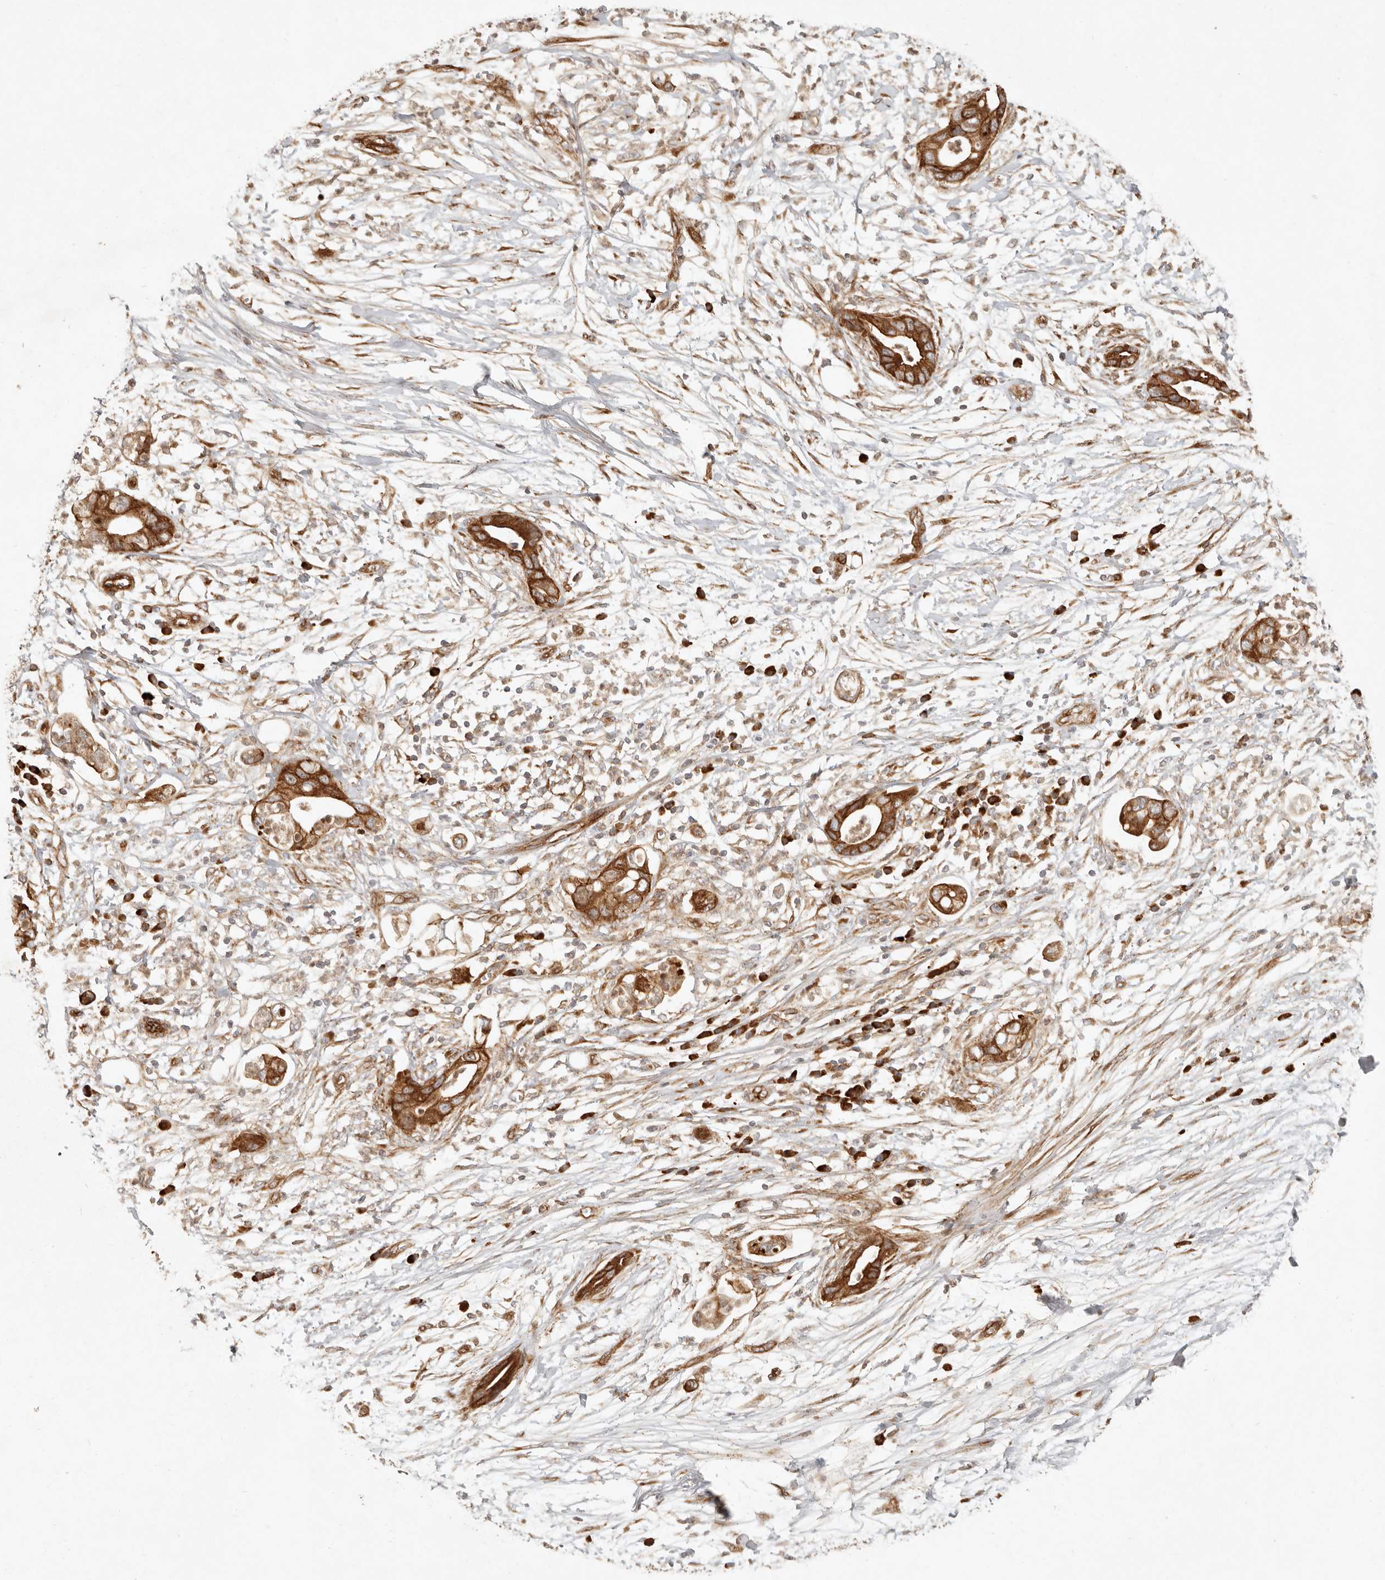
{"staining": {"intensity": "strong", "quantity": ">75%", "location": "cytoplasmic/membranous"}, "tissue": "pancreatic cancer", "cell_type": "Tumor cells", "image_type": "cancer", "snomed": [{"axis": "morphology", "description": "Adenocarcinoma, NOS"}, {"axis": "topography", "description": "Pancreas"}], "caption": "Brown immunohistochemical staining in pancreatic cancer exhibits strong cytoplasmic/membranous positivity in about >75% of tumor cells.", "gene": "KLHL38", "patient": {"sex": "male", "age": 75}}